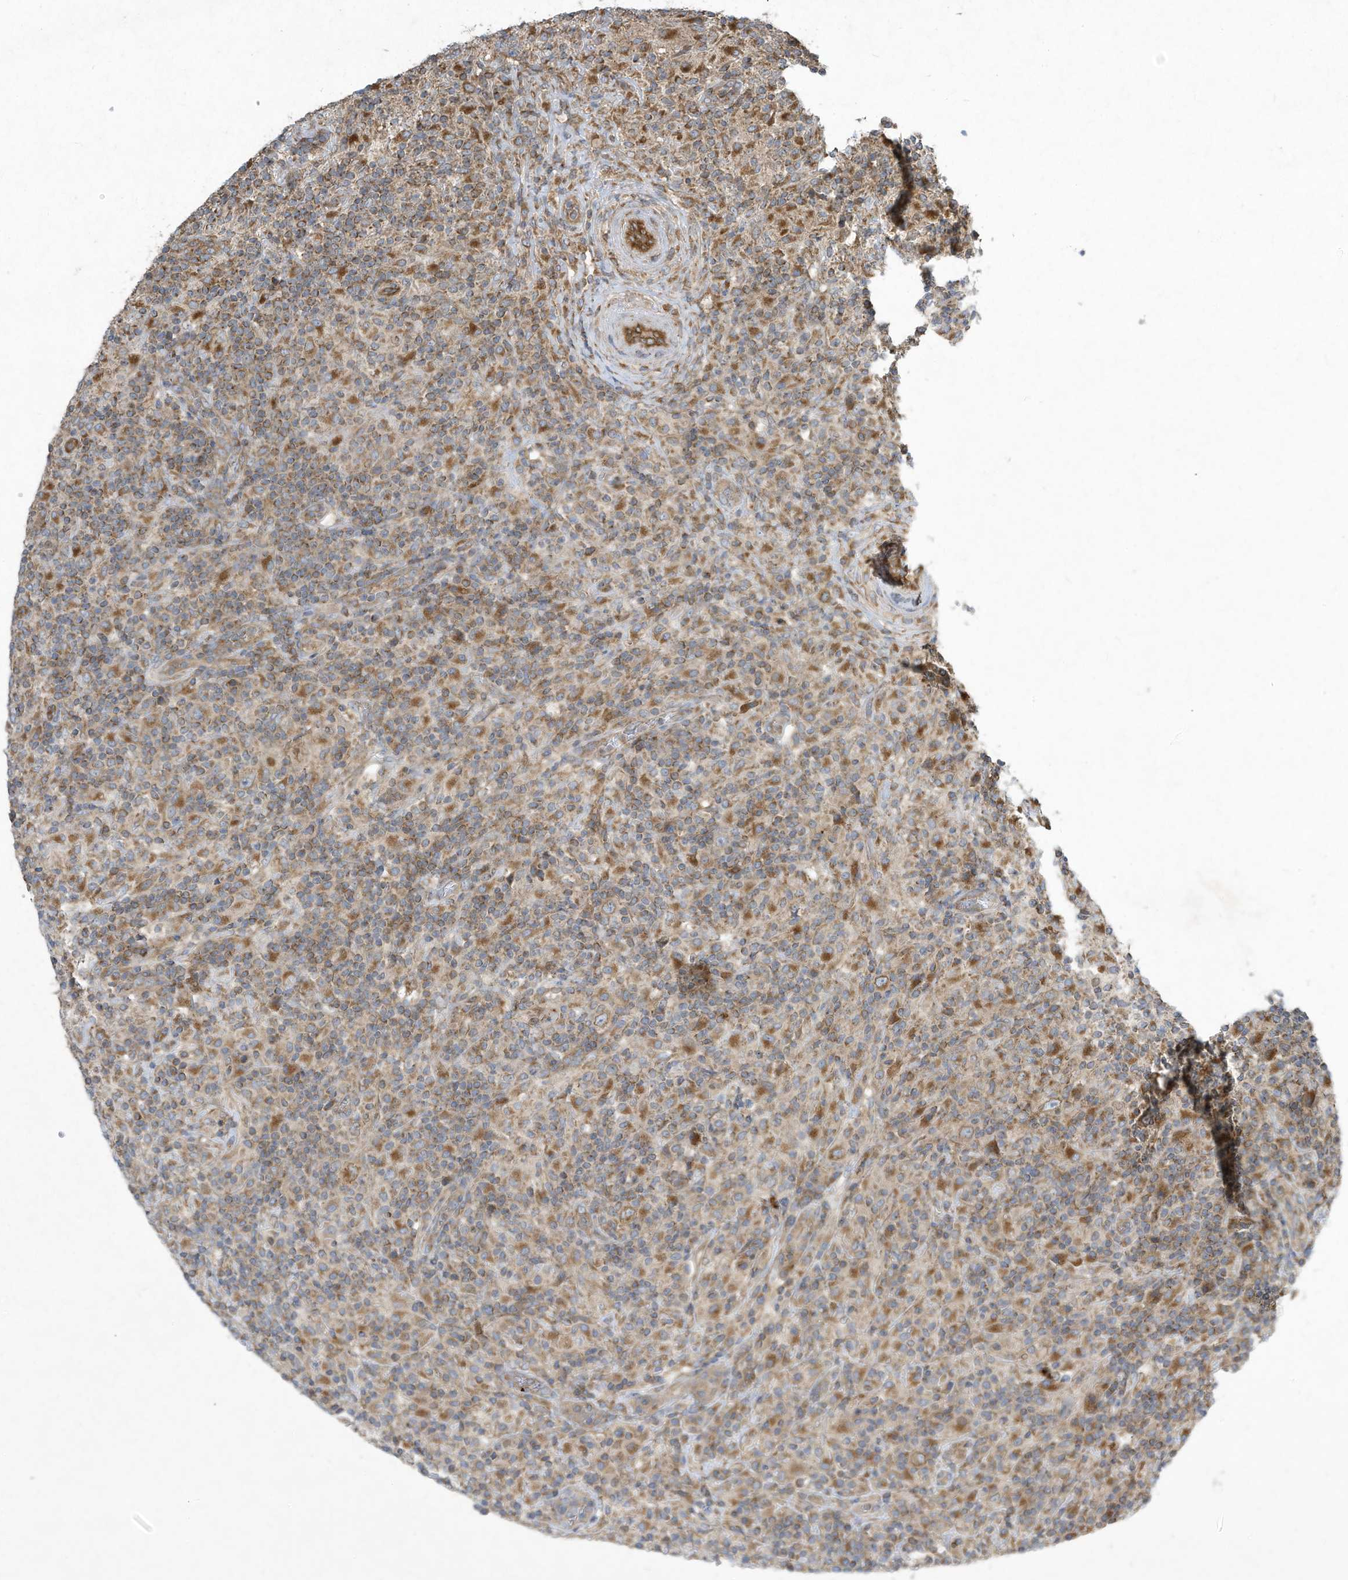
{"staining": {"intensity": "moderate", "quantity": ">75%", "location": "cytoplasmic/membranous"}, "tissue": "lymphoma", "cell_type": "Tumor cells", "image_type": "cancer", "snomed": [{"axis": "morphology", "description": "Hodgkin's disease, NOS"}, {"axis": "topography", "description": "Lymph node"}], "caption": "Brown immunohistochemical staining in lymphoma demonstrates moderate cytoplasmic/membranous positivity in approximately >75% of tumor cells.", "gene": "SYNJ2", "patient": {"sex": "male", "age": 70}}